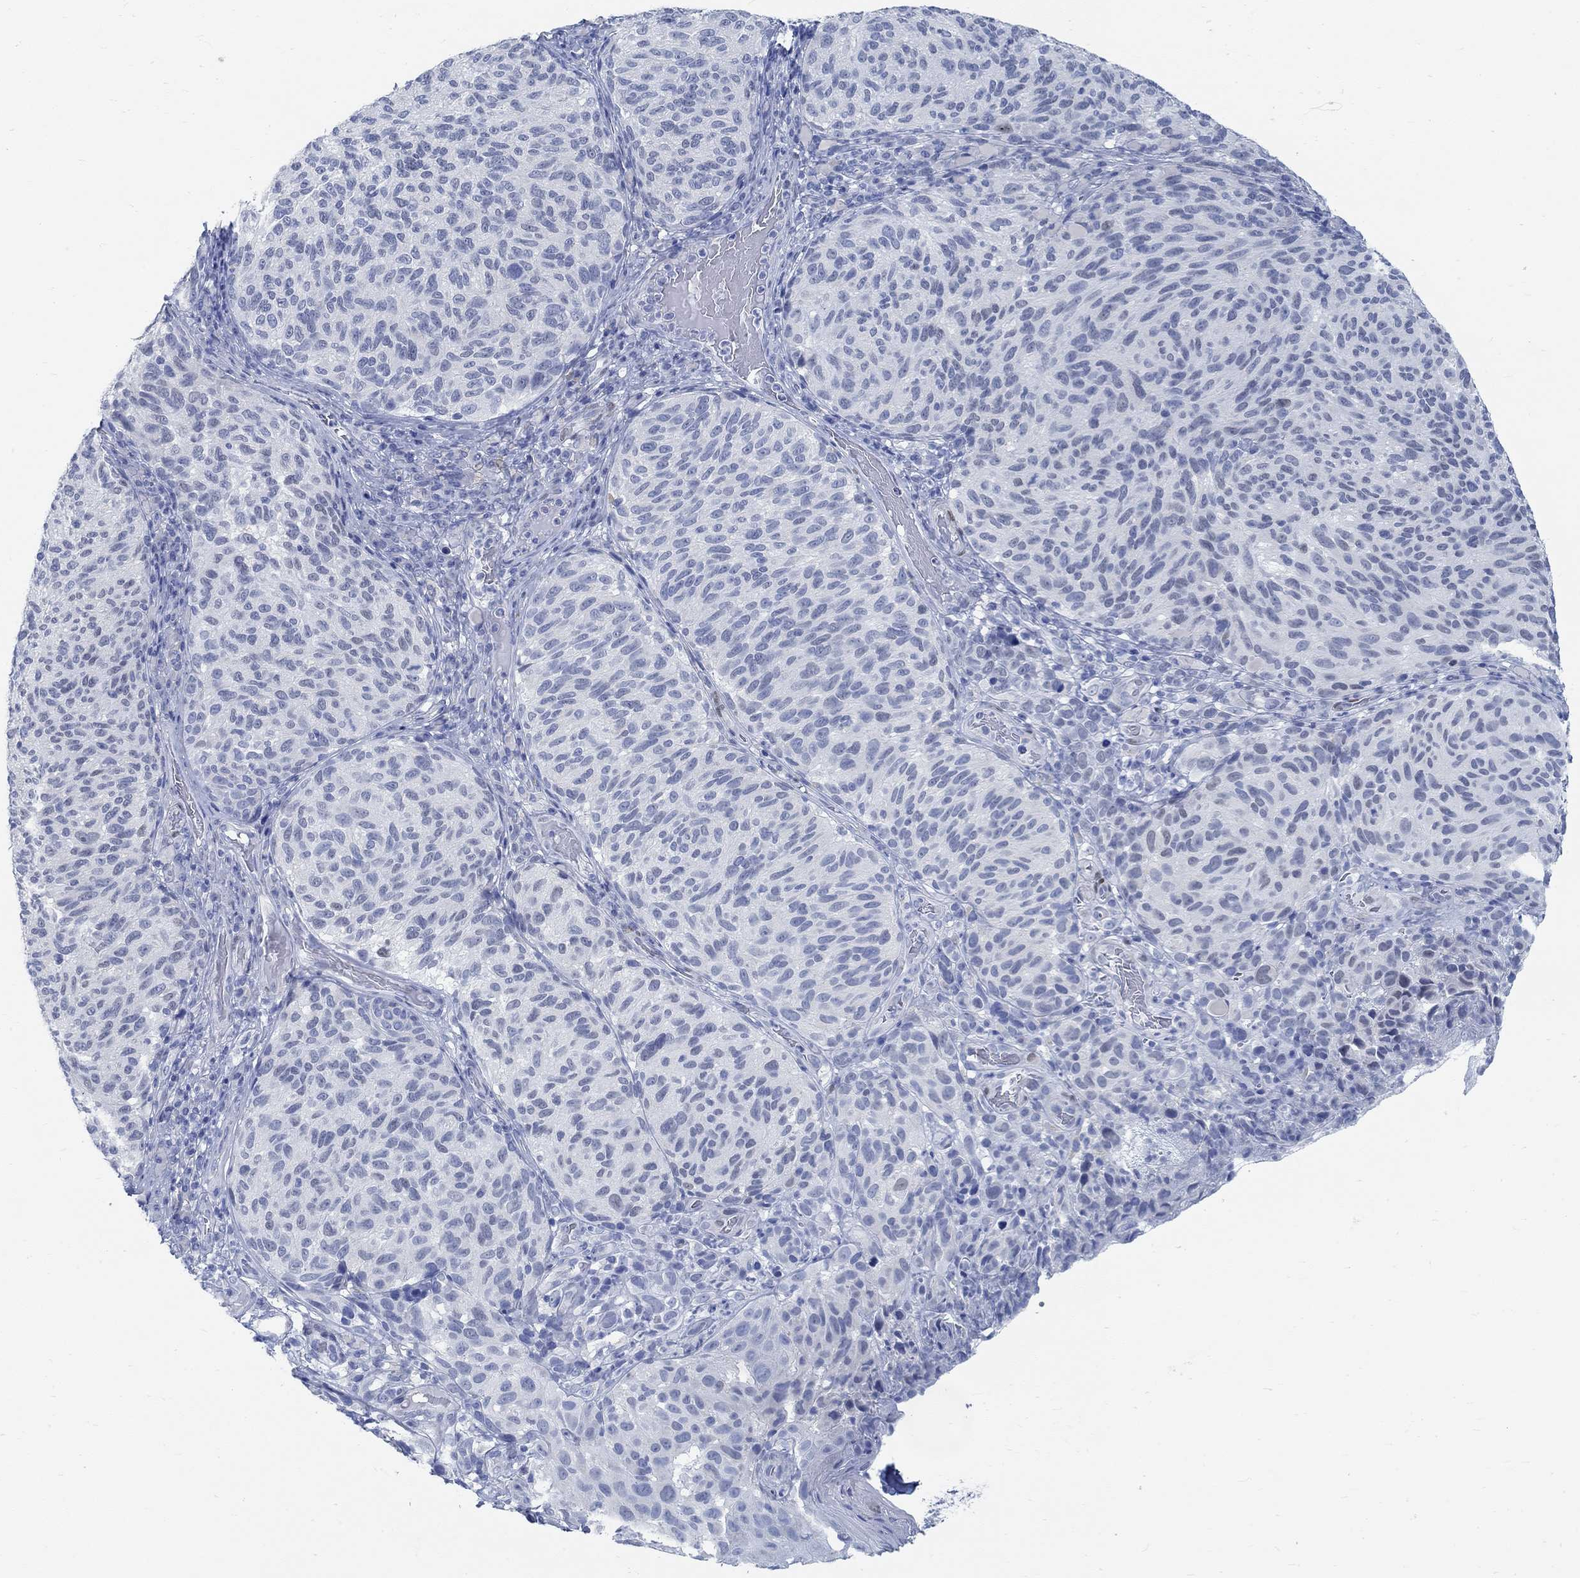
{"staining": {"intensity": "negative", "quantity": "none", "location": "none"}, "tissue": "melanoma", "cell_type": "Tumor cells", "image_type": "cancer", "snomed": [{"axis": "morphology", "description": "Malignant melanoma, NOS"}, {"axis": "topography", "description": "Skin"}], "caption": "An immunohistochemistry photomicrograph of malignant melanoma is shown. There is no staining in tumor cells of malignant melanoma.", "gene": "RBM20", "patient": {"sex": "female", "age": 73}}